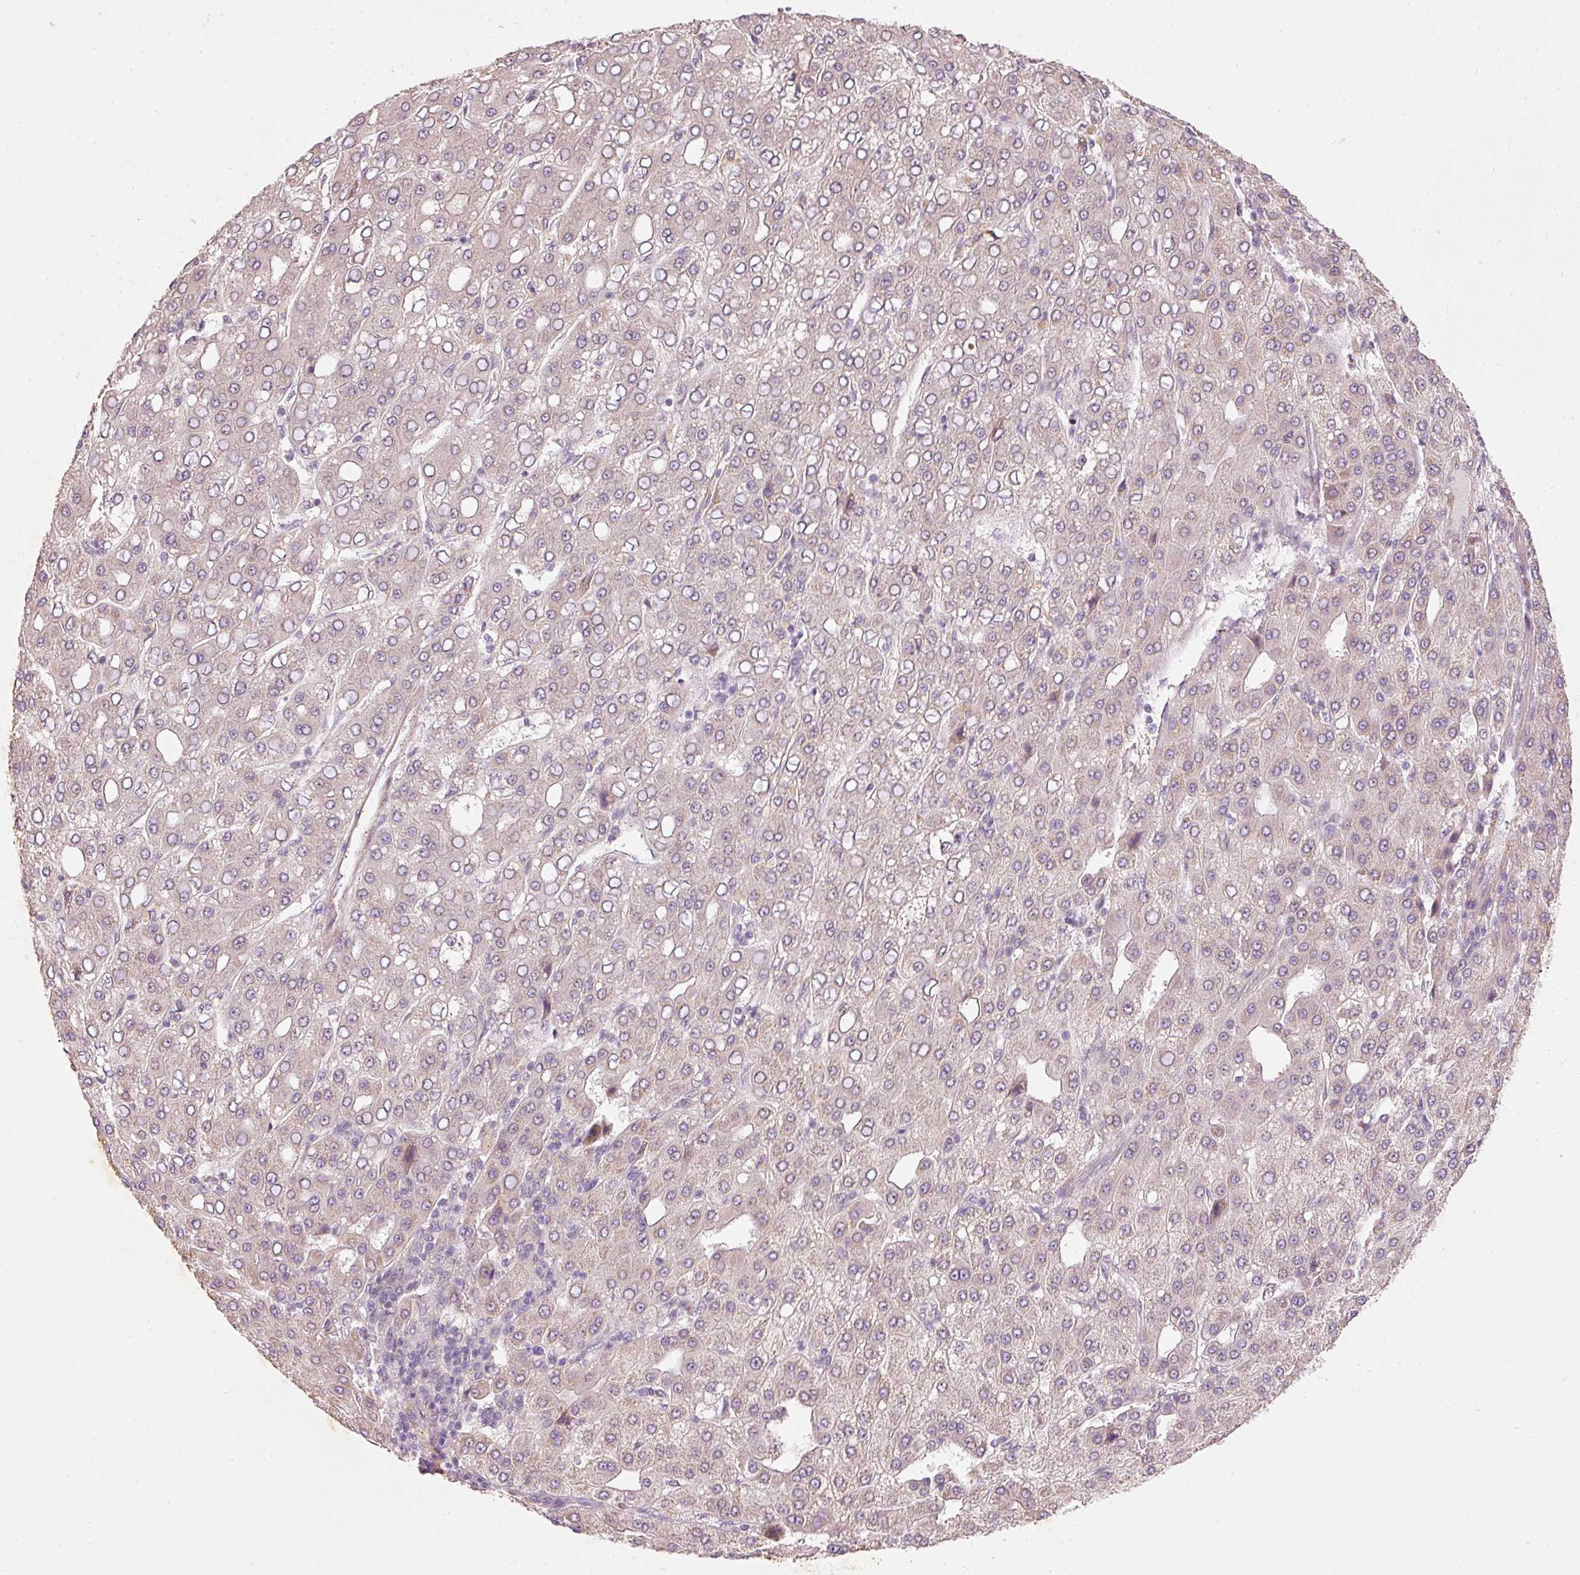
{"staining": {"intensity": "negative", "quantity": "none", "location": "none"}, "tissue": "liver cancer", "cell_type": "Tumor cells", "image_type": "cancer", "snomed": [{"axis": "morphology", "description": "Carcinoma, Hepatocellular, NOS"}, {"axis": "topography", "description": "Liver"}], "caption": "Tumor cells are negative for brown protein staining in liver hepatocellular carcinoma.", "gene": "RGL2", "patient": {"sex": "male", "age": 65}}